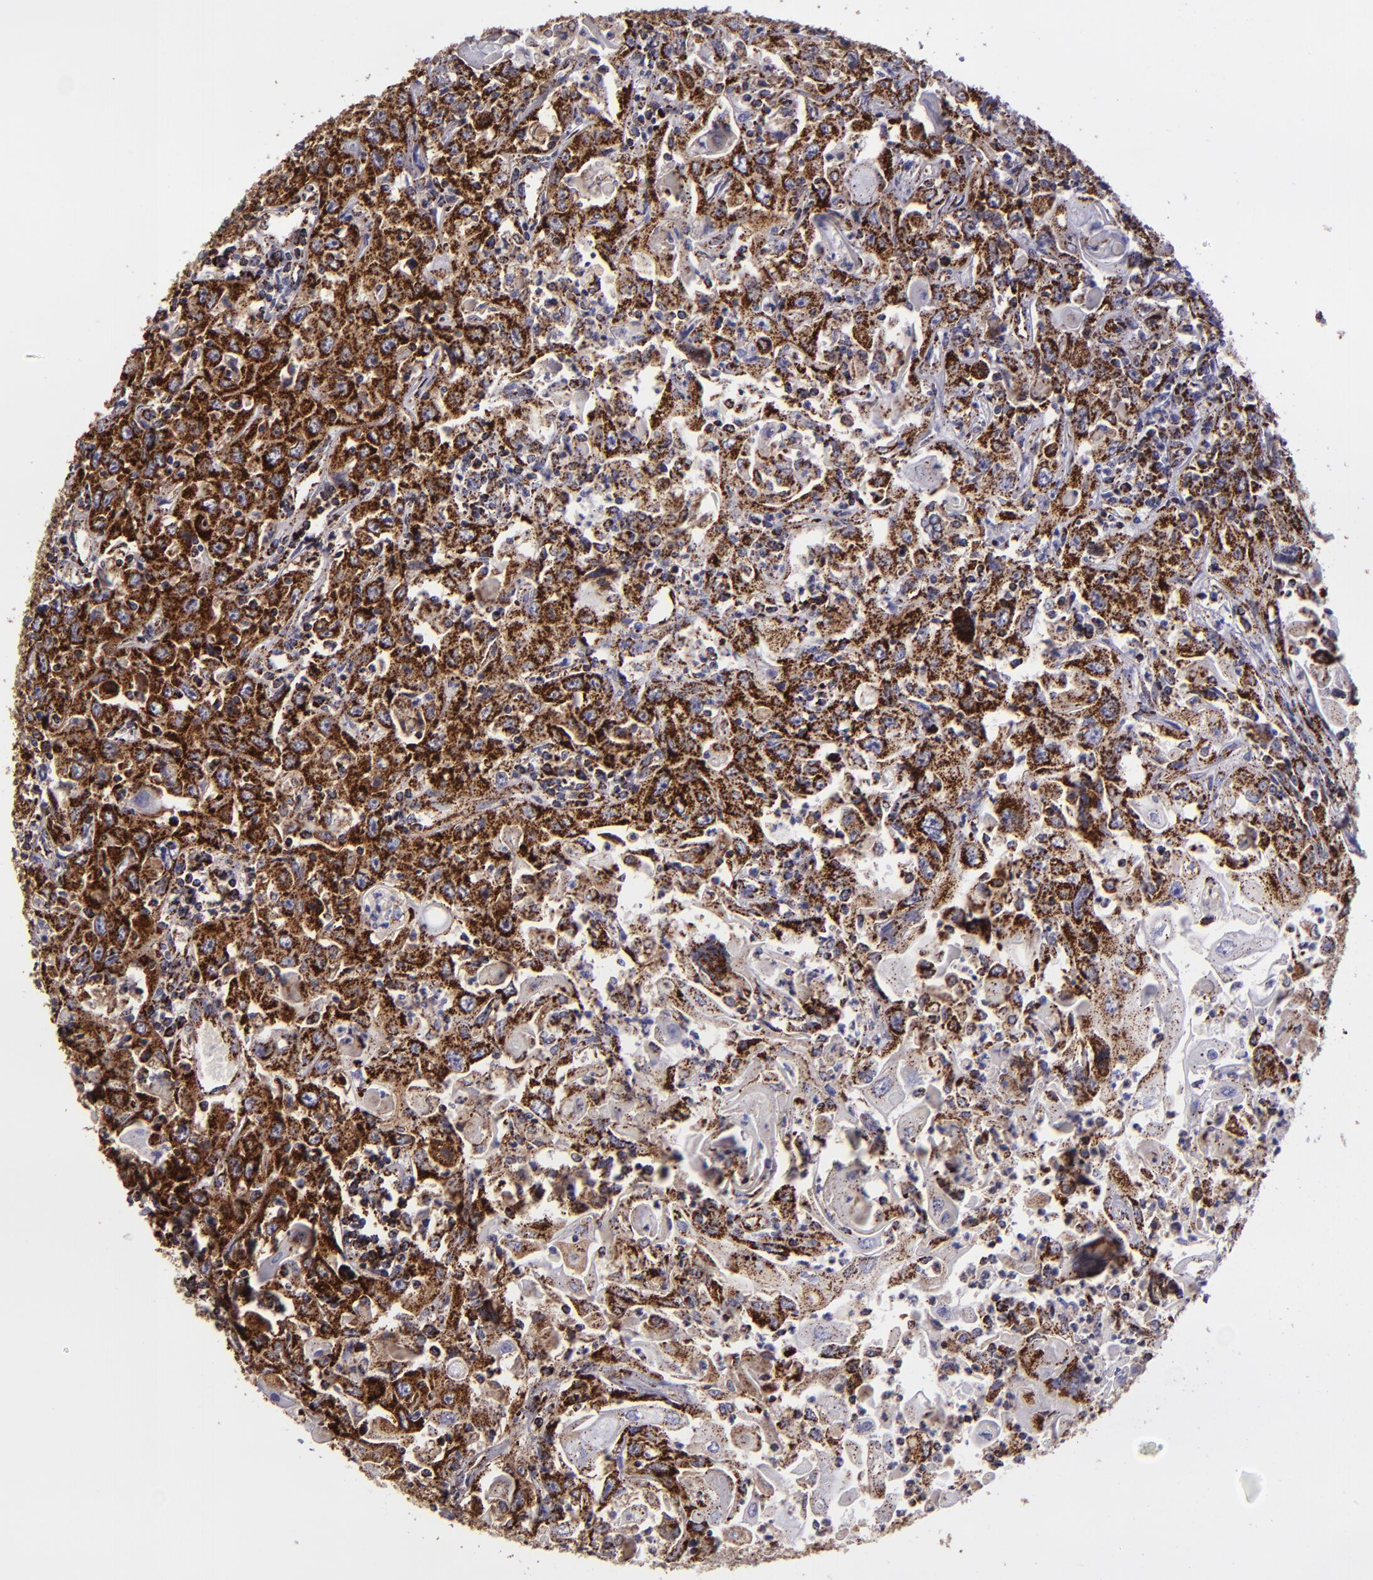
{"staining": {"intensity": "strong", "quantity": ">75%", "location": "cytoplasmic/membranous"}, "tissue": "head and neck cancer", "cell_type": "Tumor cells", "image_type": "cancer", "snomed": [{"axis": "morphology", "description": "Squamous cell carcinoma, NOS"}, {"axis": "topography", "description": "Oral tissue"}, {"axis": "topography", "description": "Head-Neck"}], "caption": "High-magnification brightfield microscopy of head and neck cancer (squamous cell carcinoma) stained with DAB (brown) and counterstained with hematoxylin (blue). tumor cells exhibit strong cytoplasmic/membranous positivity is seen in approximately>75% of cells. Using DAB (brown) and hematoxylin (blue) stains, captured at high magnification using brightfield microscopy.", "gene": "HSPD1", "patient": {"sex": "female", "age": 76}}